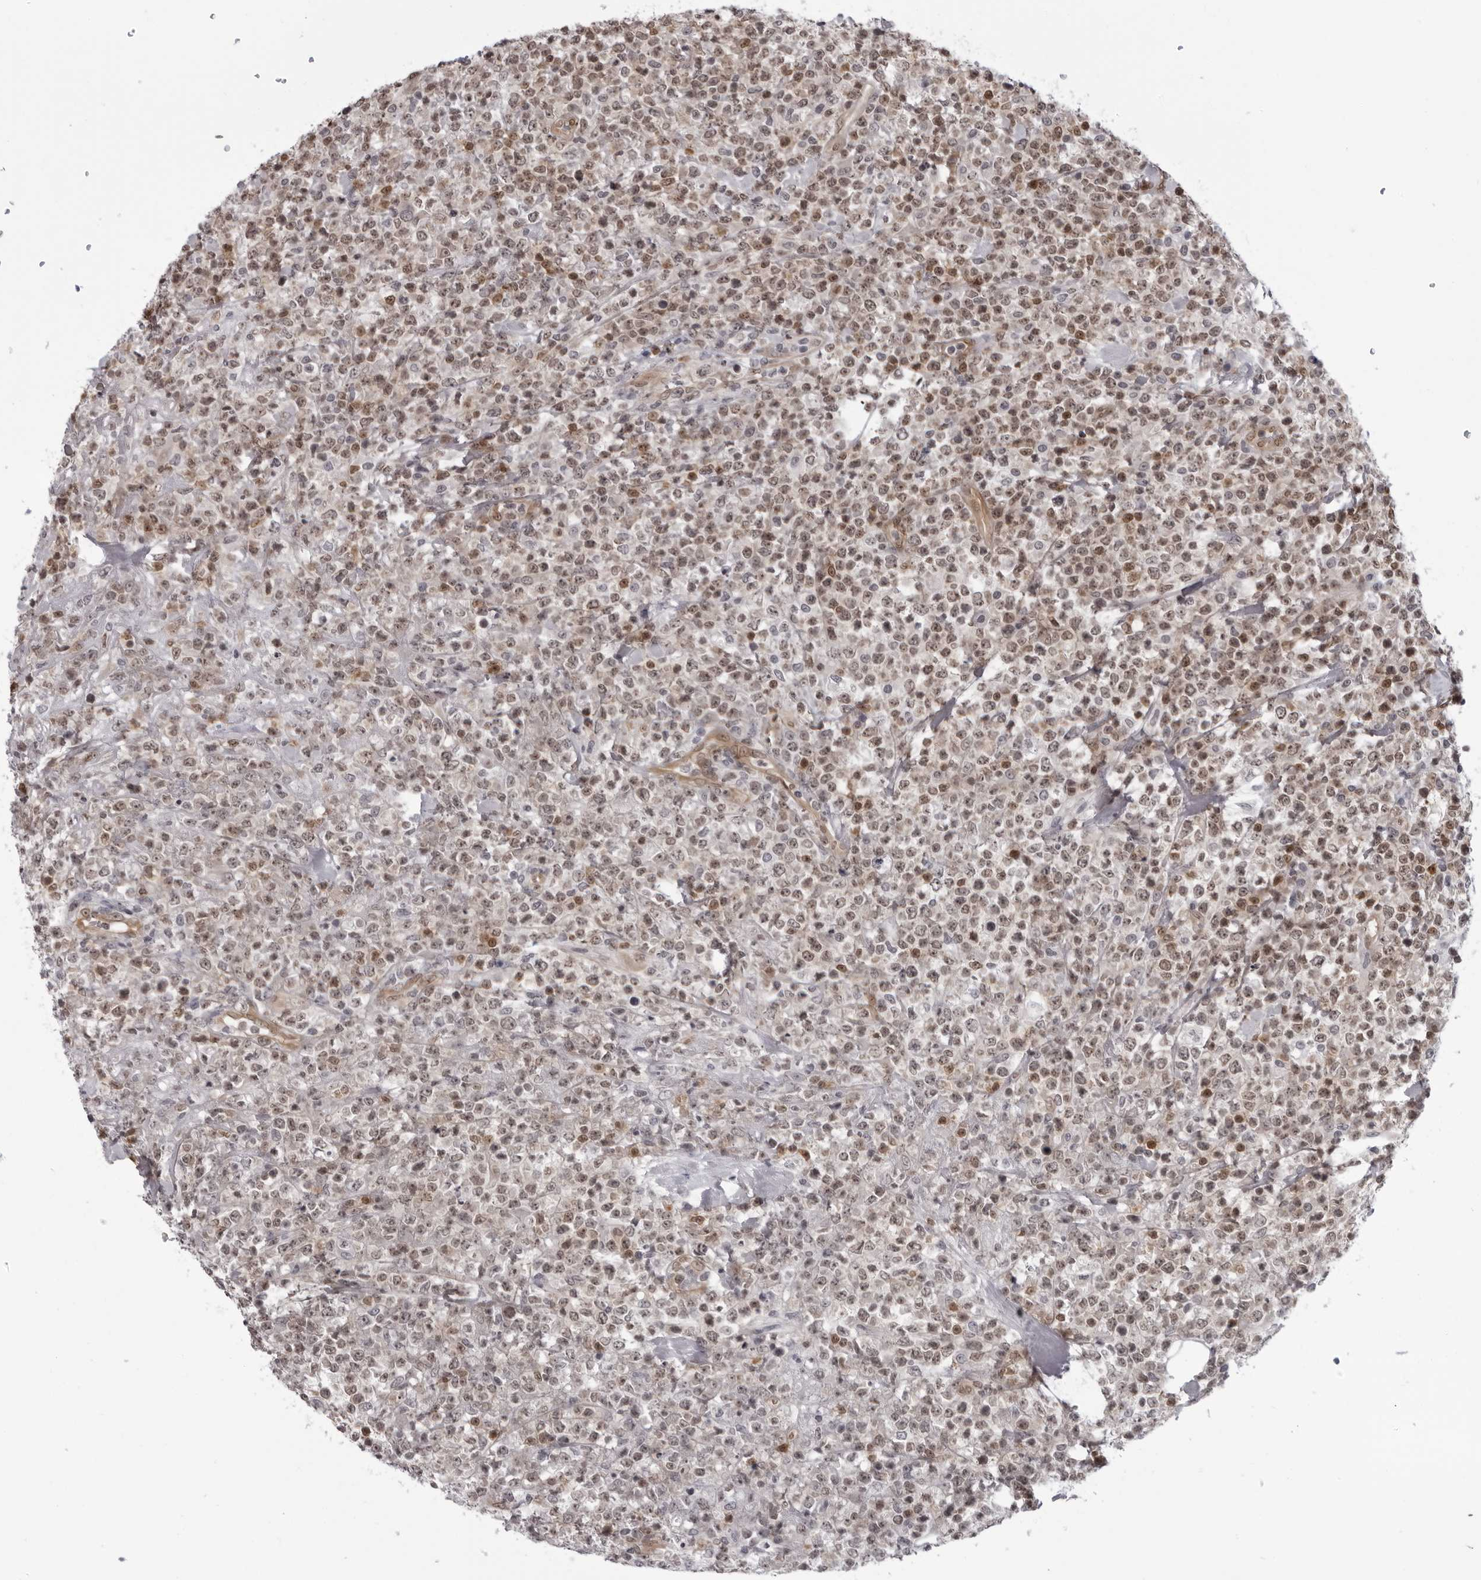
{"staining": {"intensity": "moderate", "quantity": ">75%", "location": "nuclear"}, "tissue": "lymphoma", "cell_type": "Tumor cells", "image_type": "cancer", "snomed": [{"axis": "morphology", "description": "Malignant lymphoma, non-Hodgkin's type, High grade"}, {"axis": "topography", "description": "Colon"}], "caption": "Protein expression analysis of human malignant lymphoma, non-Hodgkin's type (high-grade) reveals moderate nuclear positivity in approximately >75% of tumor cells.", "gene": "MAPK12", "patient": {"sex": "female", "age": 53}}